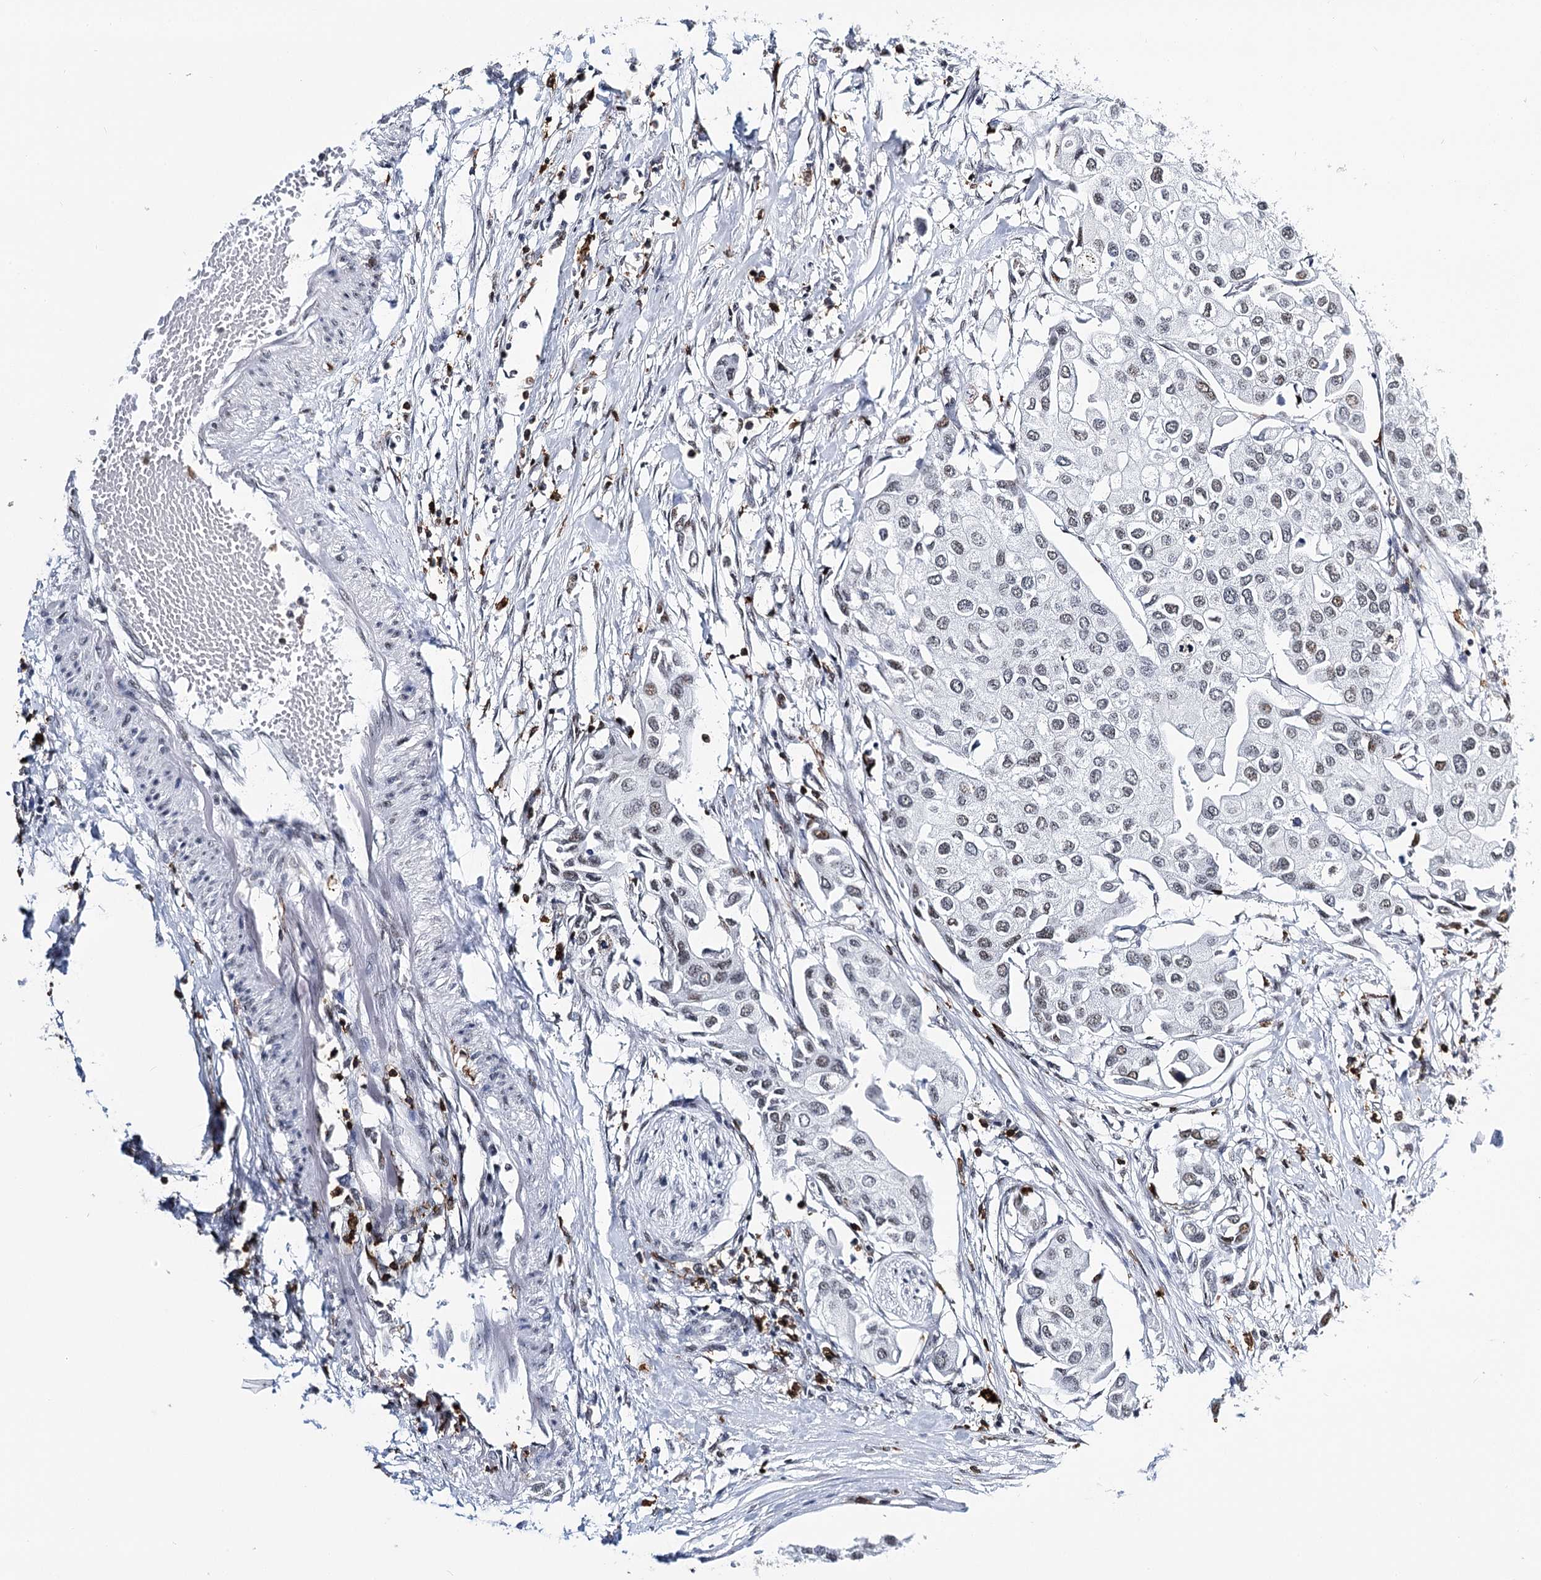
{"staining": {"intensity": "negative", "quantity": "none", "location": "none"}, "tissue": "urothelial cancer", "cell_type": "Tumor cells", "image_type": "cancer", "snomed": [{"axis": "morphology", "description": "Urothelial carcinoma, High grade"}, {"axis": "topography", "description": "Urinary bladder"}], "caption": "This is an IHC micrograph of urothelial cancer. There is no staining in tumor cells.", "gene": "BARD1", "patient": {"sex": "male", "age": 64}}